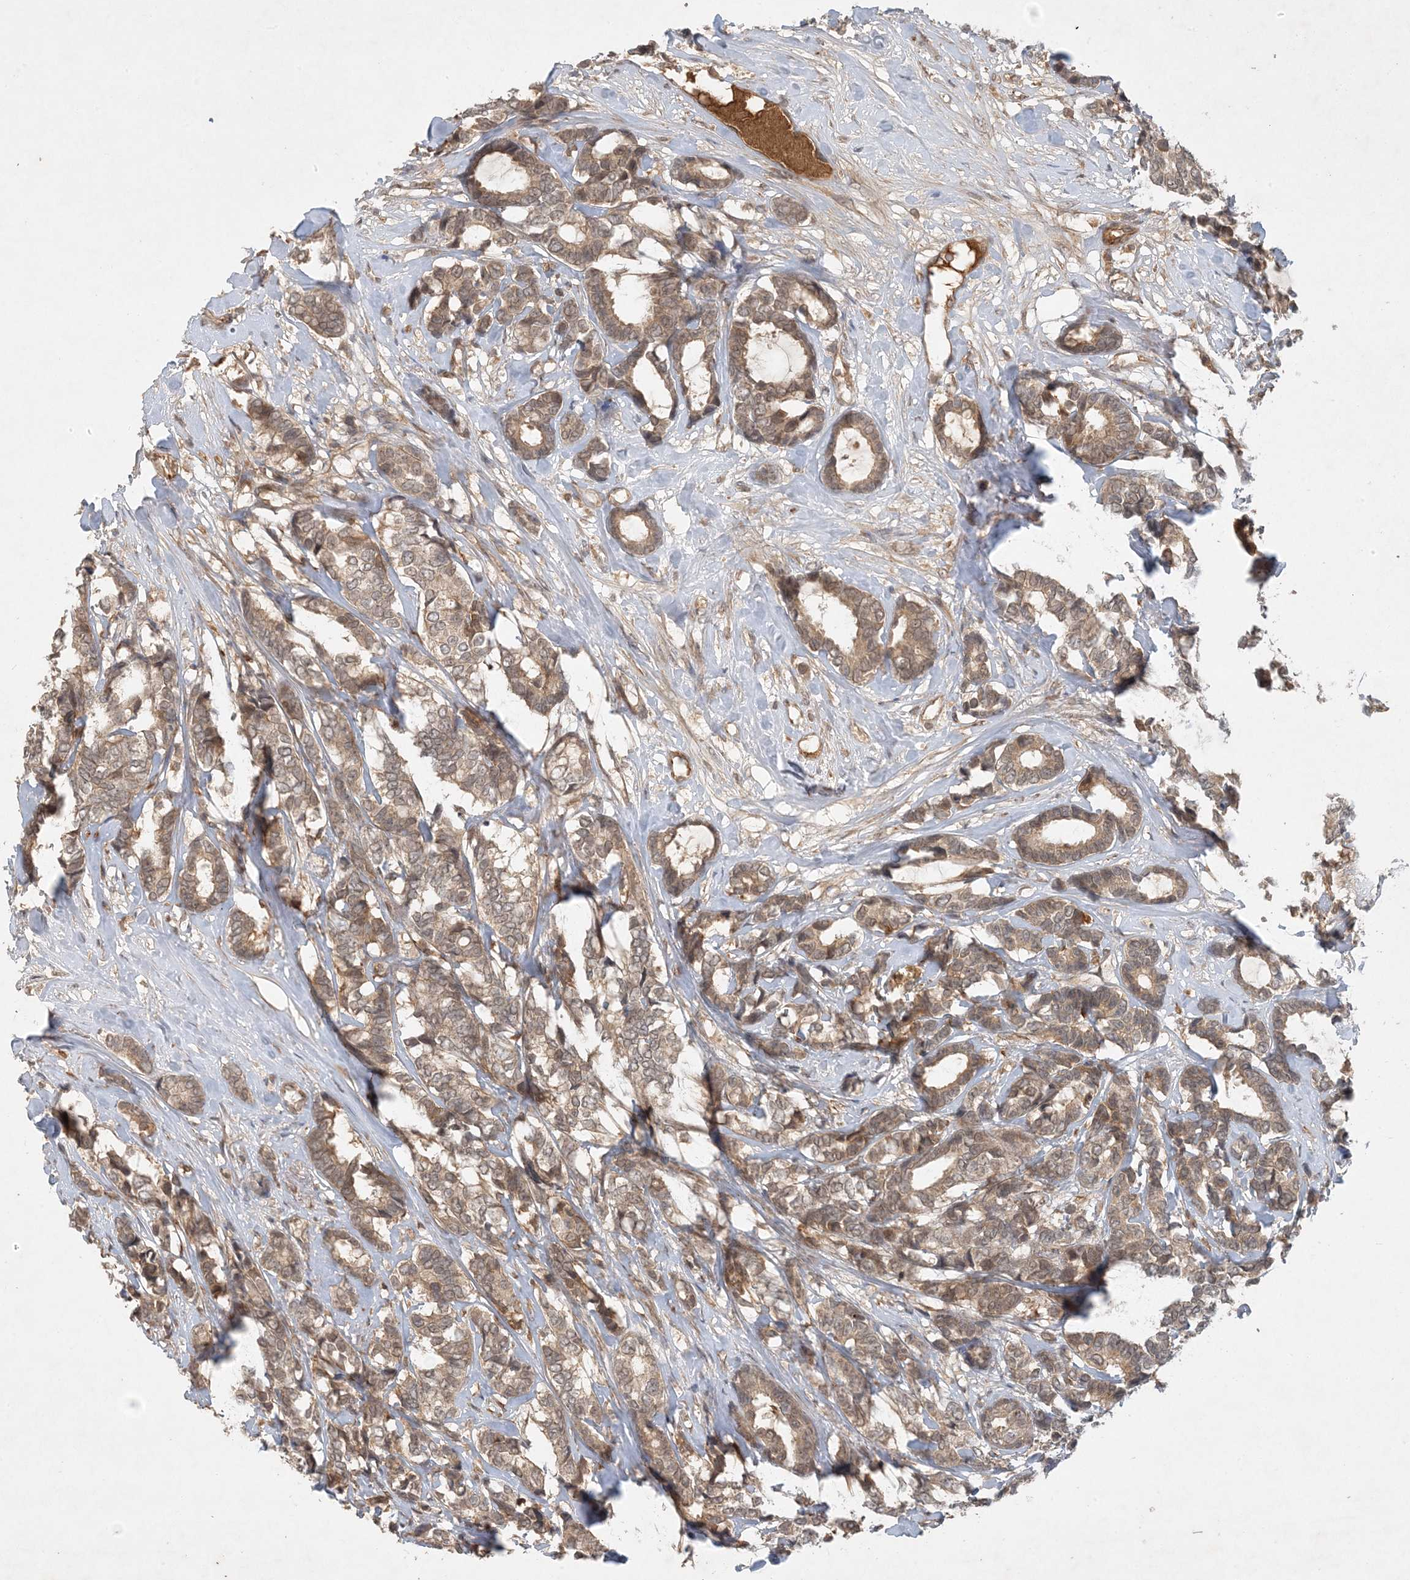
{"staining": {"intensity": "weak", "quantity": "25%-75%", "location": "cytoplasmic/membranous"}, "tissue": "breast cancer", "cell_type": "Tumor cells", "image_type": "cancer", "snomed": [{"axis": "morphology", "description": "Duct carcinoma"}, {"axis": "topography", "description": "Breast"}], "caption": "High-power microscopy captured an IHC image of breast invasive ductal carcinoma, revealing weak cytoplasmic/membranous expression in about 25%-75% of tumor cells.", "gene": "ZCCHC4", "patient": {"sex": "female", "age": 87}}